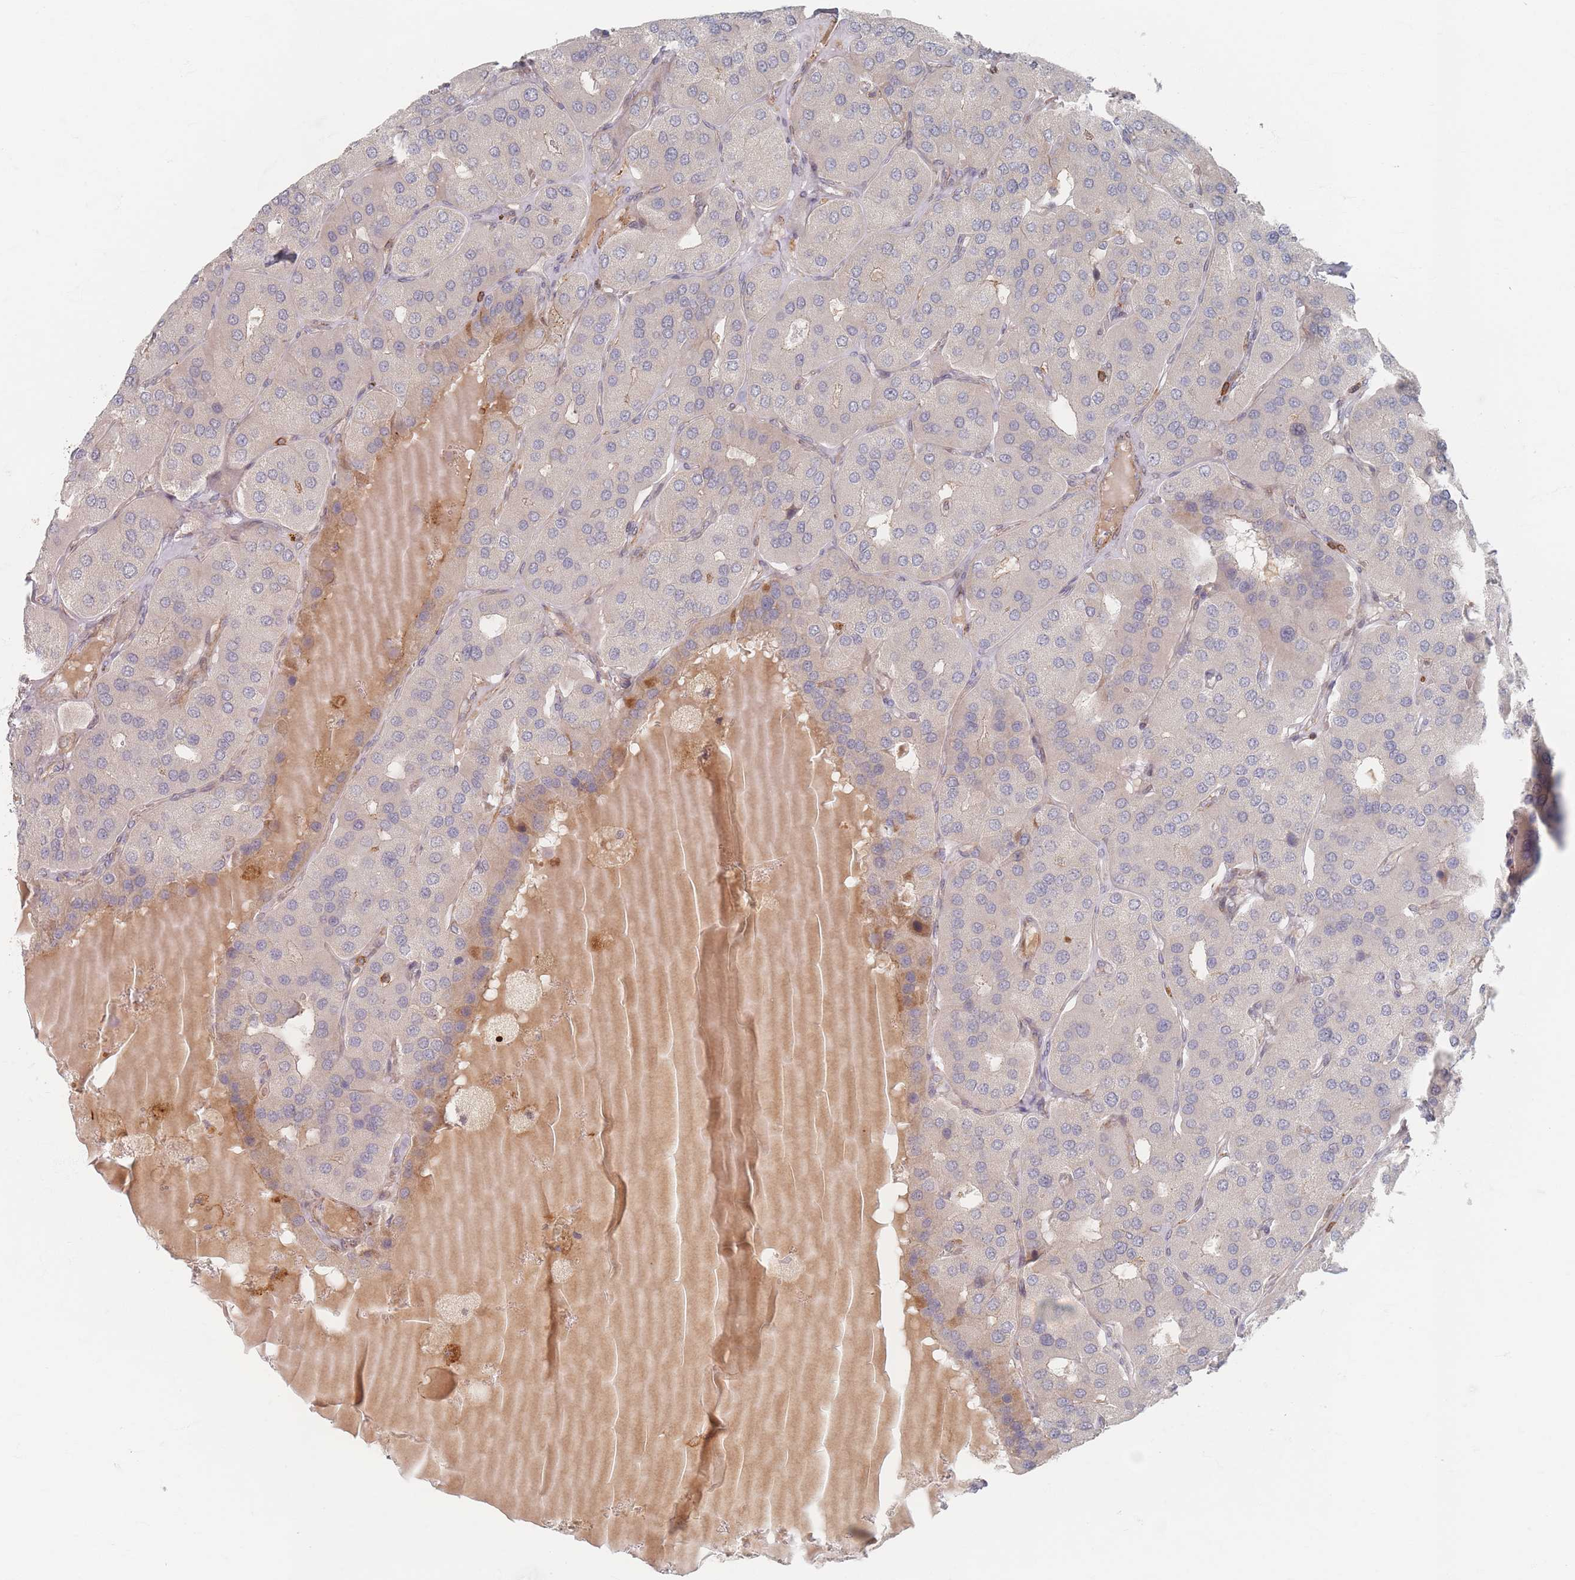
{"staining": {"intensity": "weak", "quantity": "<25%", "location": "cytoplasmic/membranous"}, "tissue": "parathyroid gland", "cell_type": "Glandular cells", "image_type": "normal", "snomed": [{"axis": "morphology", "description": "Normal tissue, NOS"}, {"axis": "morphology", "description": "Adenoma, NOS"}, {"axis": "topography", "description": "Parathyroid gland"}], "caption": "Immunohistochemistry (IHC) photomicrograph of benign human parathyroid gland stained for a protein (brown), which reveals no staining in glandular cells. (Stains: DAB immunohistochemistry (IHC) with hematoxylin counter stain, Microscopy: brightfield microscopy at high magnification).", "gene": "ZKSCAN7", "patient": {"sex": "female", "age": 86}}